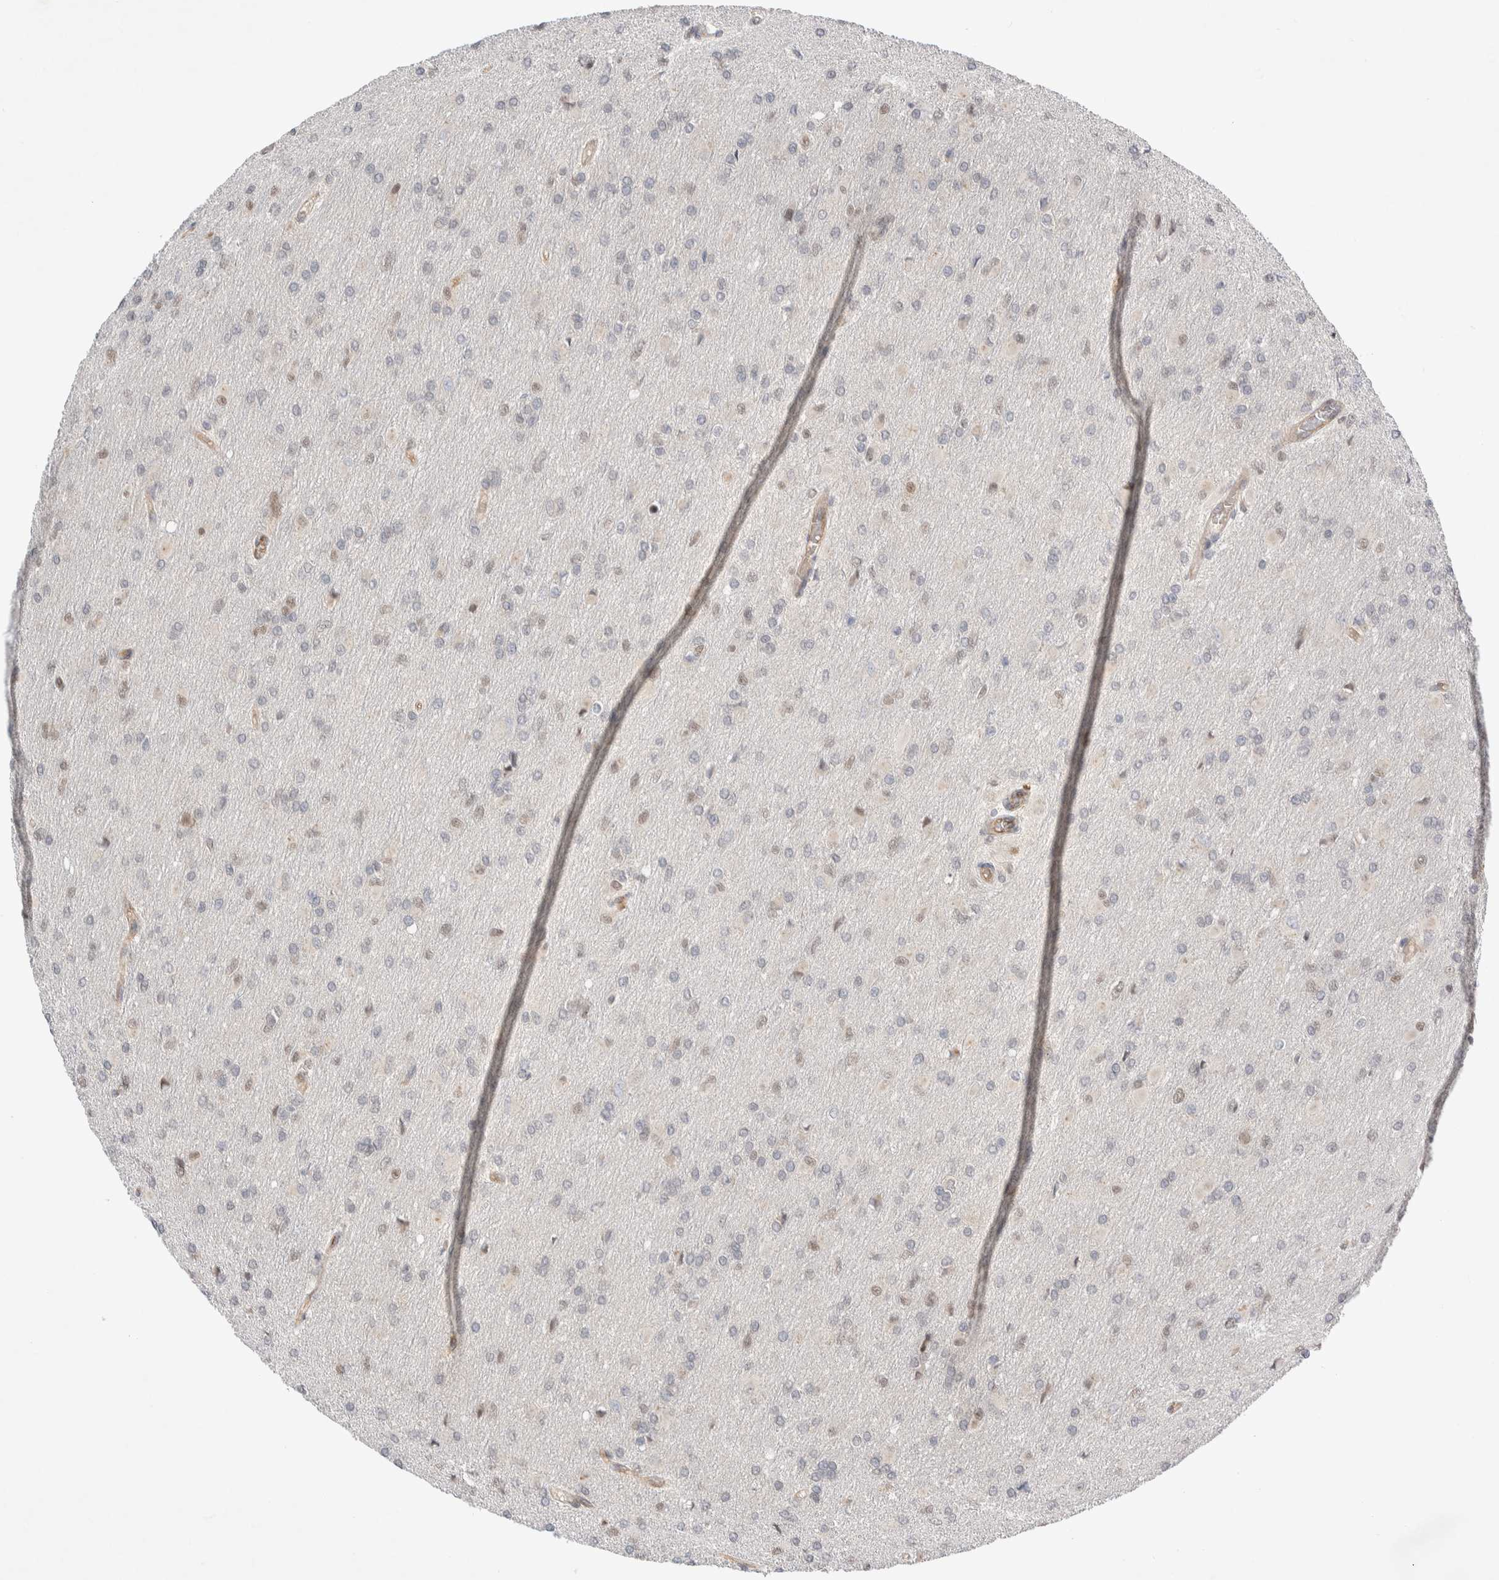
{"staining": {"intensity": "weak", "quantity": "<25%", "location": "nuclear"}, "tissue": "glioma", "cell_type": "Tumor cells", "image_type": "cancer", "snomed": [{"axis": "morphology", "description": "Glioma, malignant, High grade"}, {"axis": "topography", "description": "Cerebral cortex"}], "caption": "This is a photomicrograph of immunohistochemistry (IHC) staining of malignant glioma (high-grade), which shows no positivity in tumor cells.", "gene": "ZNF704", "patient": {"sex": "female", "age": 36}}